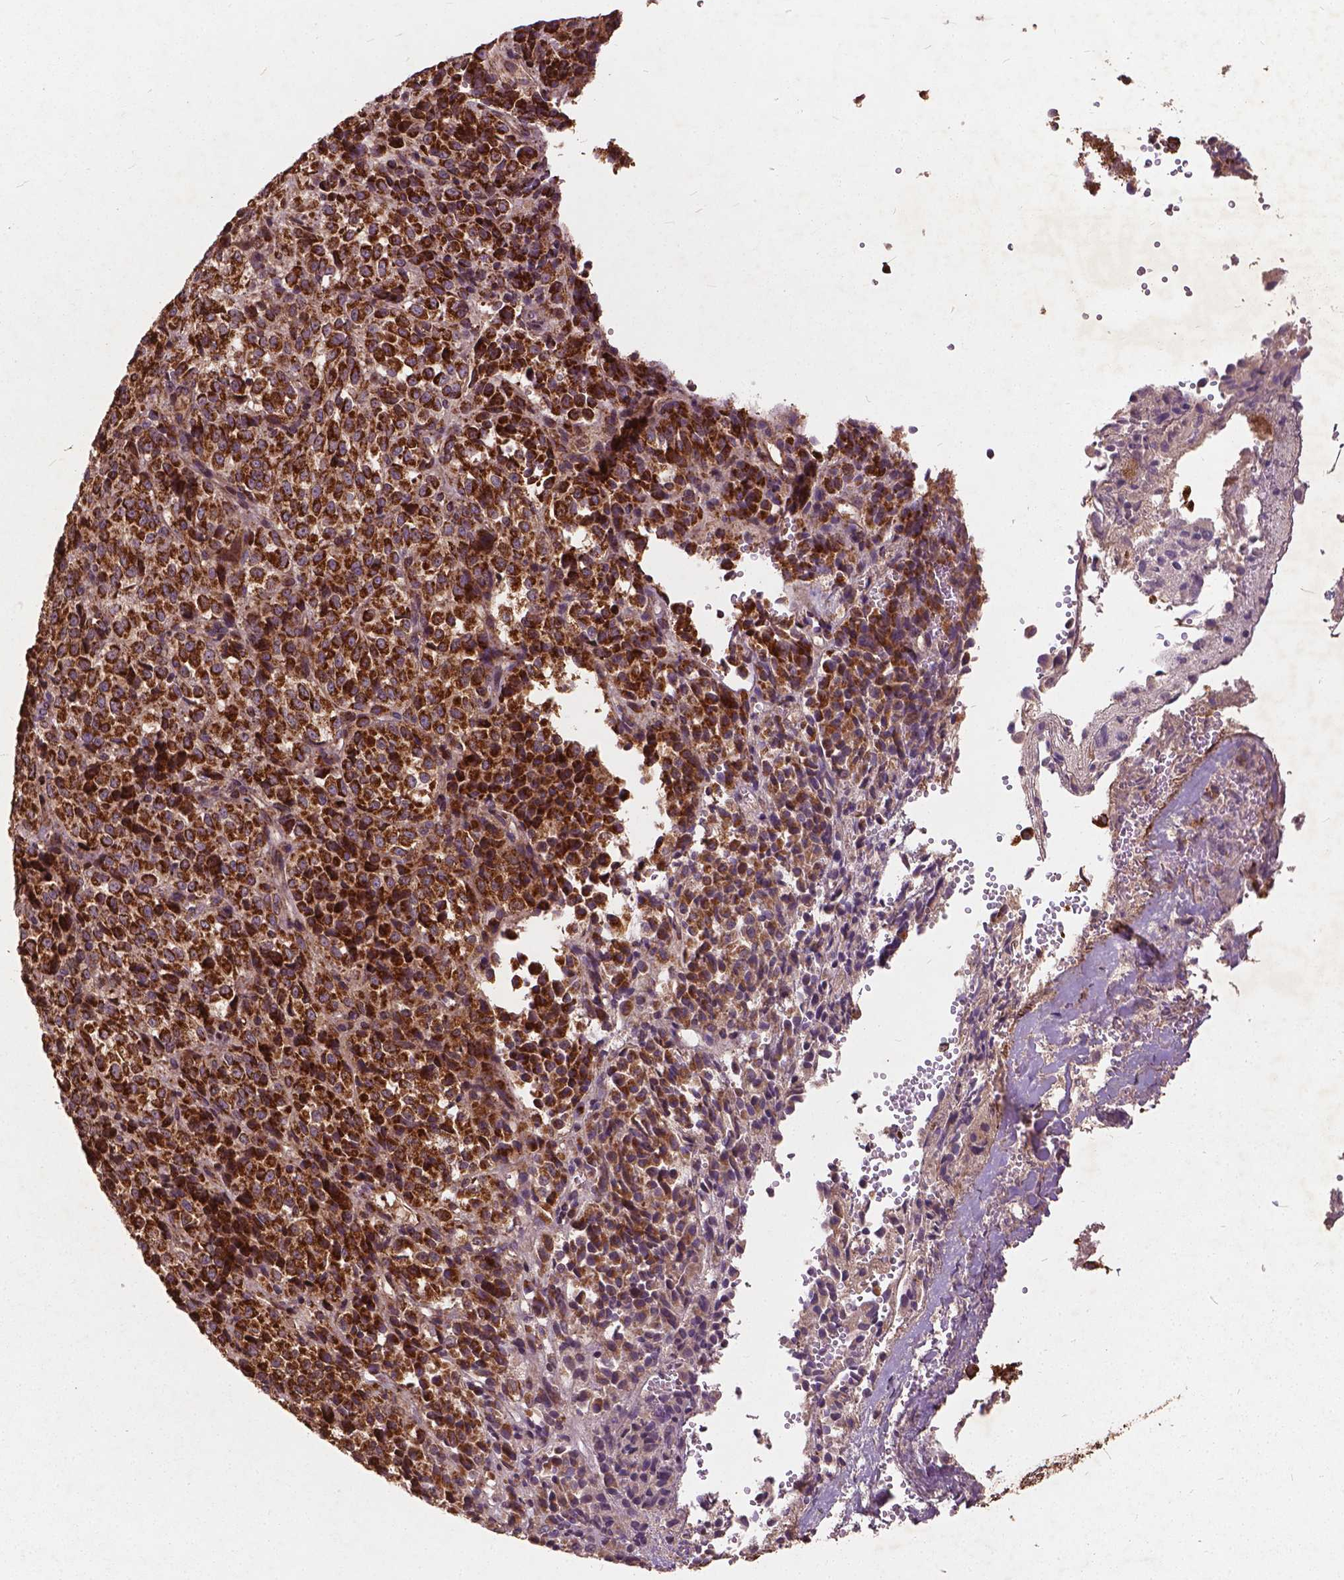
{"staining": {"intensity": "strong", "quantity": ">75%", "location": "cytoplasmic/membranous"}, "tissue": "melanoma", "cell_type": "Tumor cells", "image_type": "cancer", "snomed": [{"axis": "morphology", "description": "Malignant melanoma, Metastatic site"}, {"axis": "topography", "description": "Brain"}], "caption": "Immunohistochemical staining of human malignant melanoma (metastatic site) shows high levels of strong cytoplasmic/membranous positivity in approximately >75% of tumor cells.", "gene": "UBXN2A", "patient": {"sex": "female", "age": 56}}